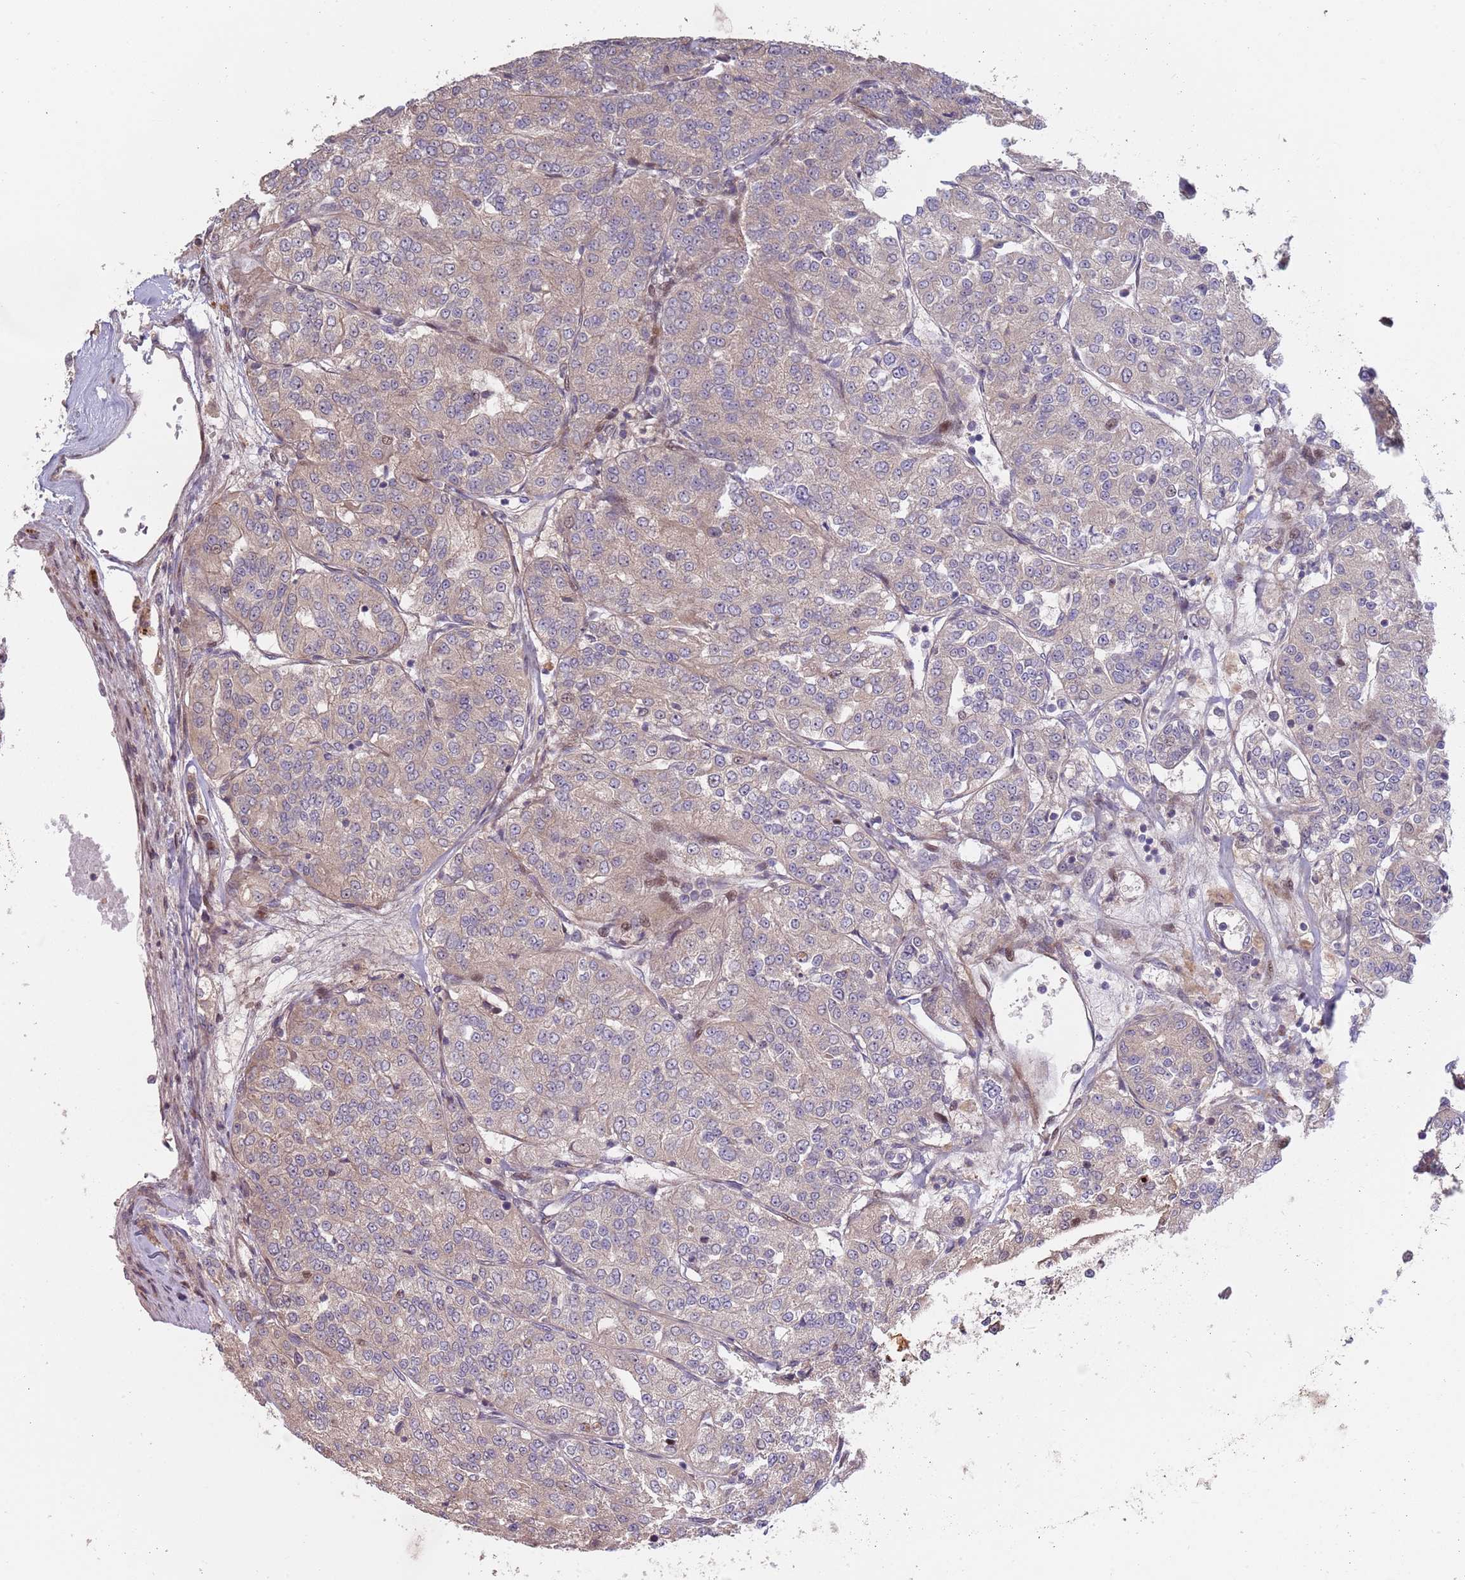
{"staining": {"intensity": "weak", "quantity": "25%-75%", "location": "cytoplasmic/membranous"}, "tissue": "renal cancer", "cell_type": "Tumor cells", "image_type": "cancer", "snomed": [{"axis": "morphology", "description": "Adenocarcinoma, NOS"}, {"axis": "topography", "description": "Kidney"}], "caption": "A brown stain labels weak cytoplasmic/membranous expression of a protein in adenocarcinoma (renal) tumor cells.", "gene": "SYNDIG1L", "patient": {"sex": "female", "age": 63}}